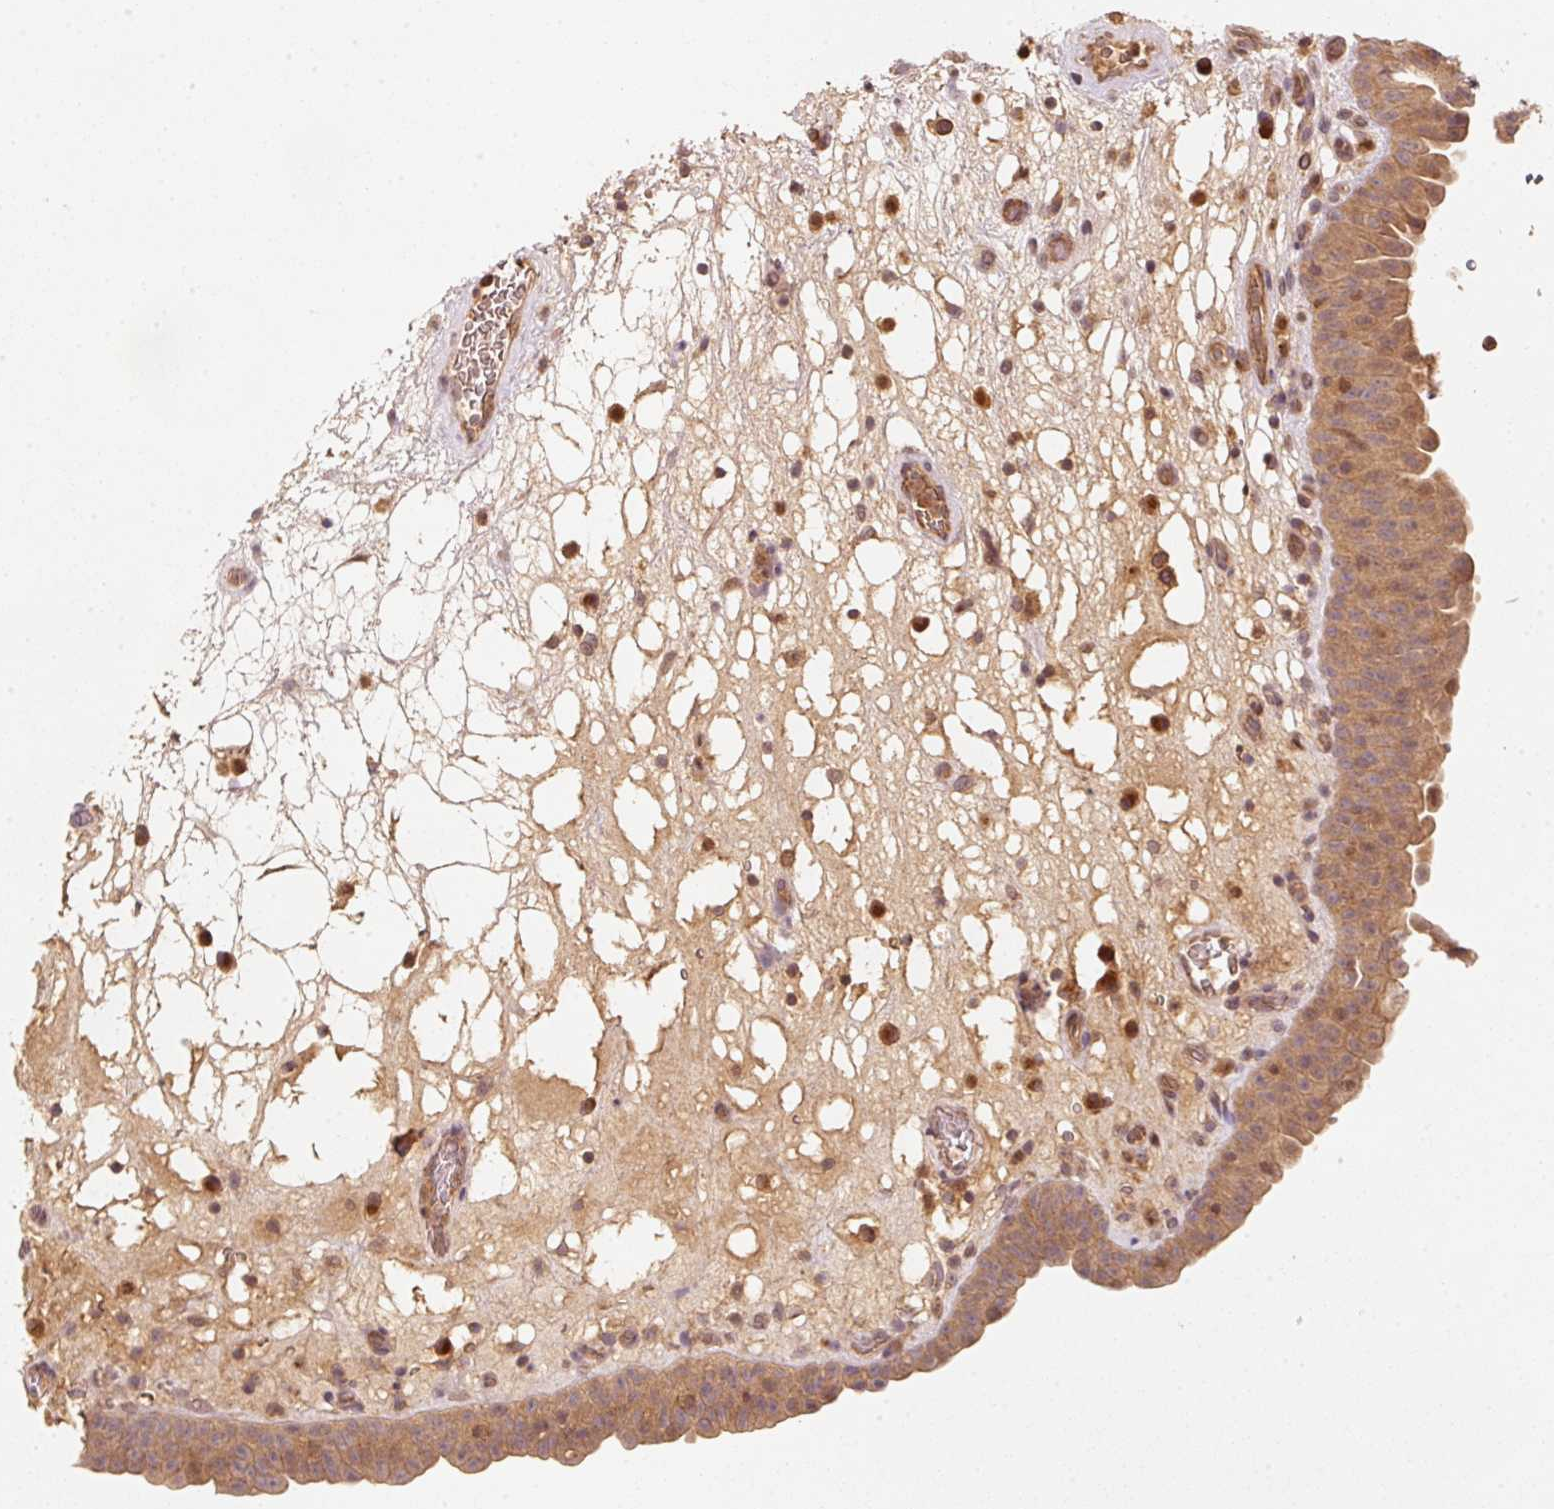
{"staining": {"intensity": "moderate", "quantity": ">75%", "location": "cytoplasmic/membranous"}, "tissue": "urinary bladder", "cell_type": "Urothelial cells", "image_type": "normal", "snomed": [{"axis": "morphology", "description": "Normal tissue, NOS"}, {"axis": "topography", "description": "Urinary bladder"}], "caption": "Moderate cytoplasmic/membranous positivity for a protein is identified in about >75% of urothelial cells of normal urinary bladder using immunohistochemistry.", "gene": "RRAS2", "patient": {"sex": "male", "age": 71}}